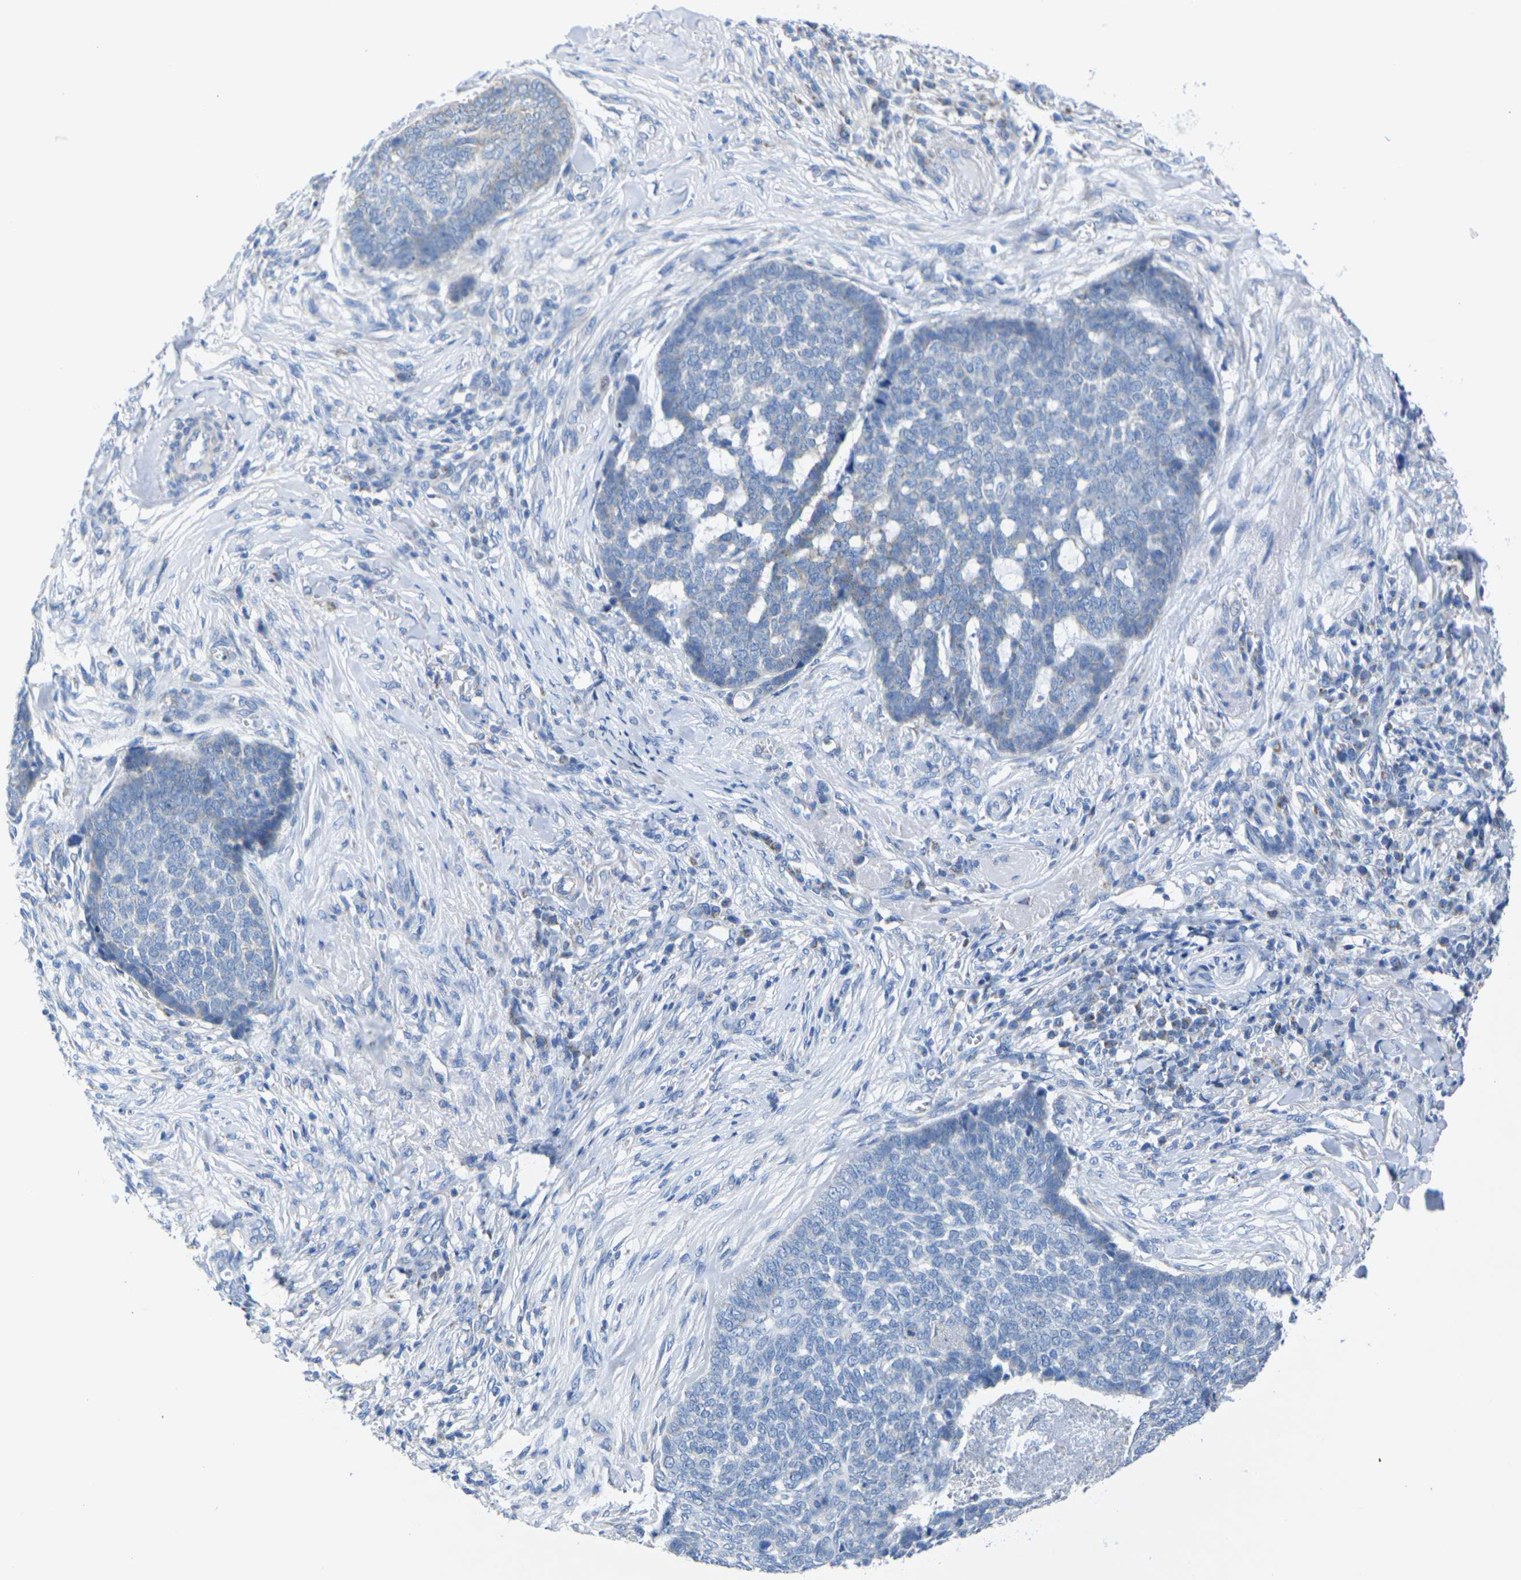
{"staining": {"intensity": "negative", "quantity": "none", "location": "none"}, "tissue": "skin cancer", "cell_type": "Tumor cells", "image_type": "cancer", "snomed": [{"axis": "morphology", "description": "Basal cell carcinoma"}, {"axis": "topography", "description": "Skin"}], "caption": "Tumor cells are negative for brown protein staining in skin cancer.", "gene": "TMEM204", "patient": {"sex": "male", "age": 84}}